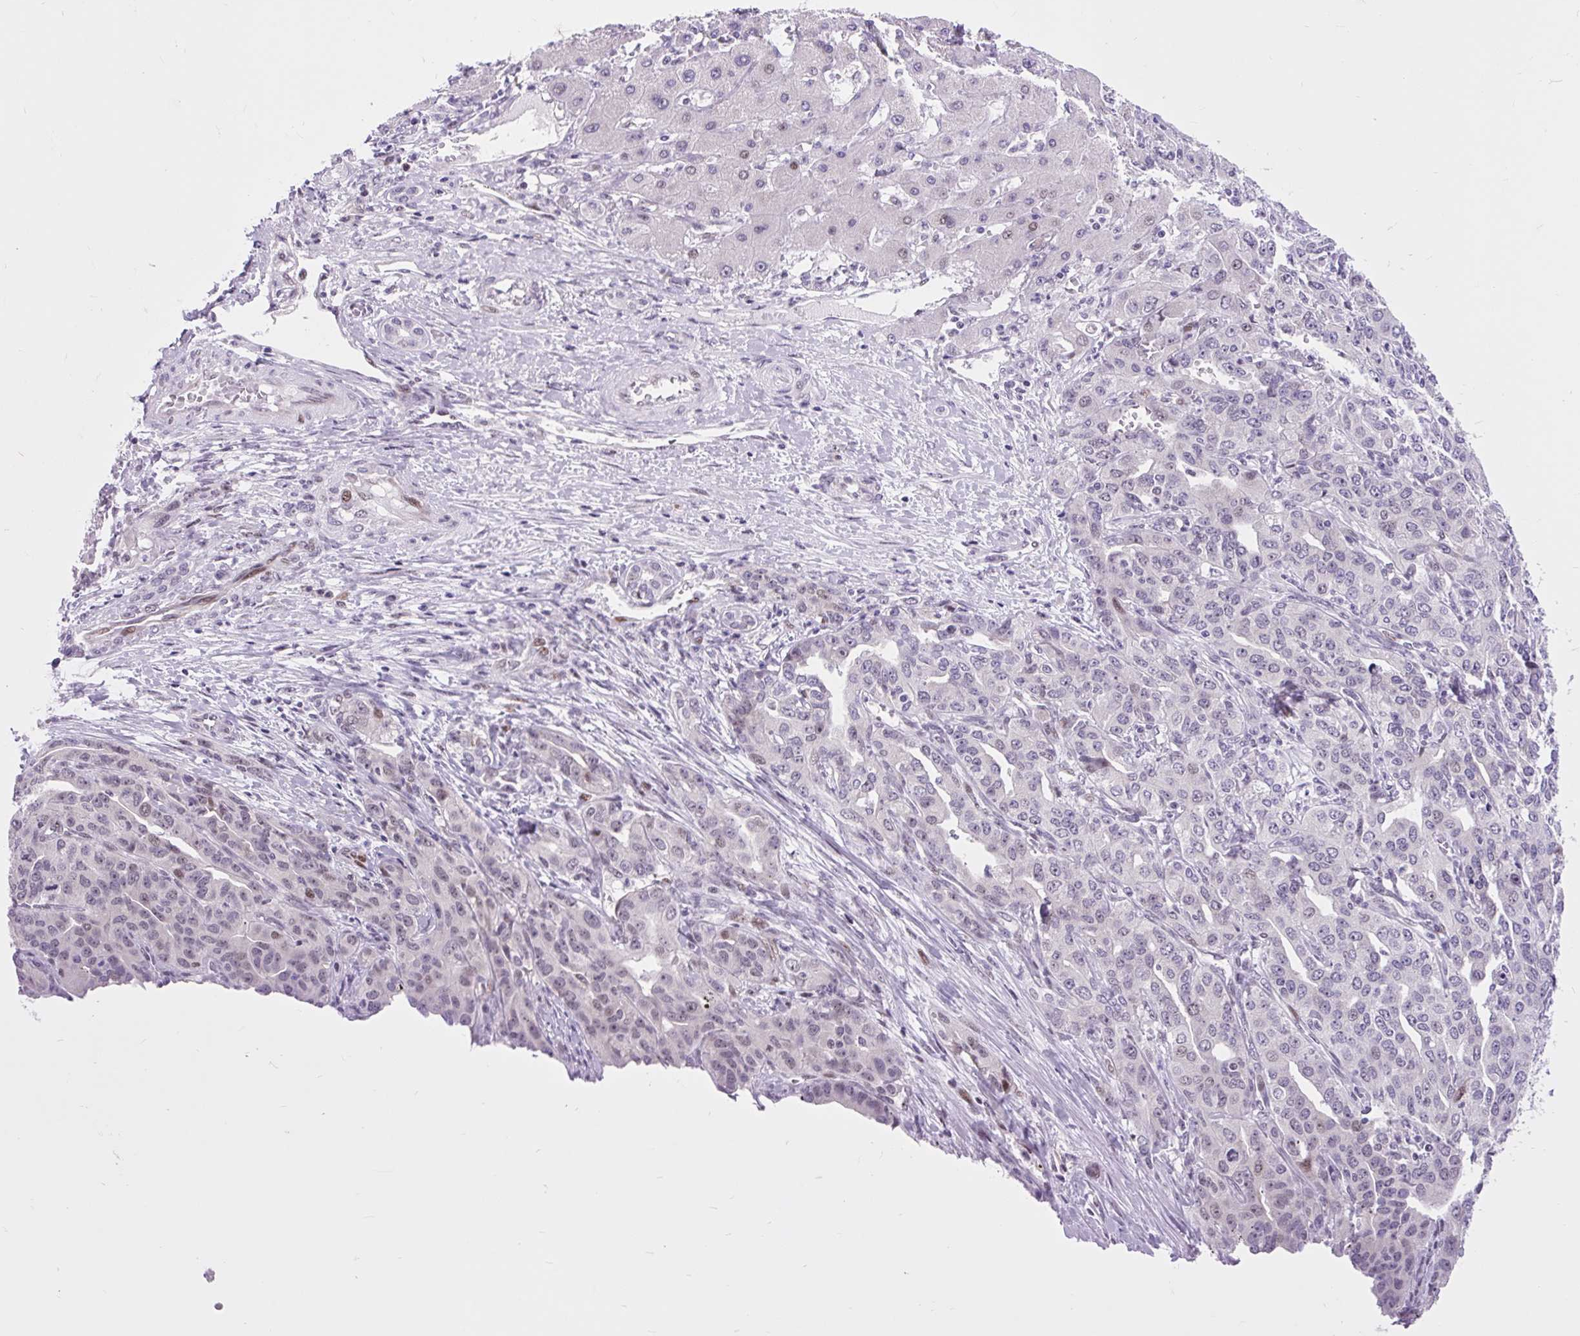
{"staining": {"intensity": "weak", "quantity": "<25%", "location": "nuclear"}, "tissue": "liver cancer", "cell_type": "Tumor cells", "image_type": "cancer", "snomed": [{"axis": "morphology", "description": "Cholangiocarcinoma"}, {"axis": "topography", "description": "Liver"}], "caption": "Immunohistochemical staining of liver cancer (cholangiocarcinoma) demonstrates no significant positivity in tumor cells.", "gene": "CLK2", "patient": {"sex": "male", "age": 59}}